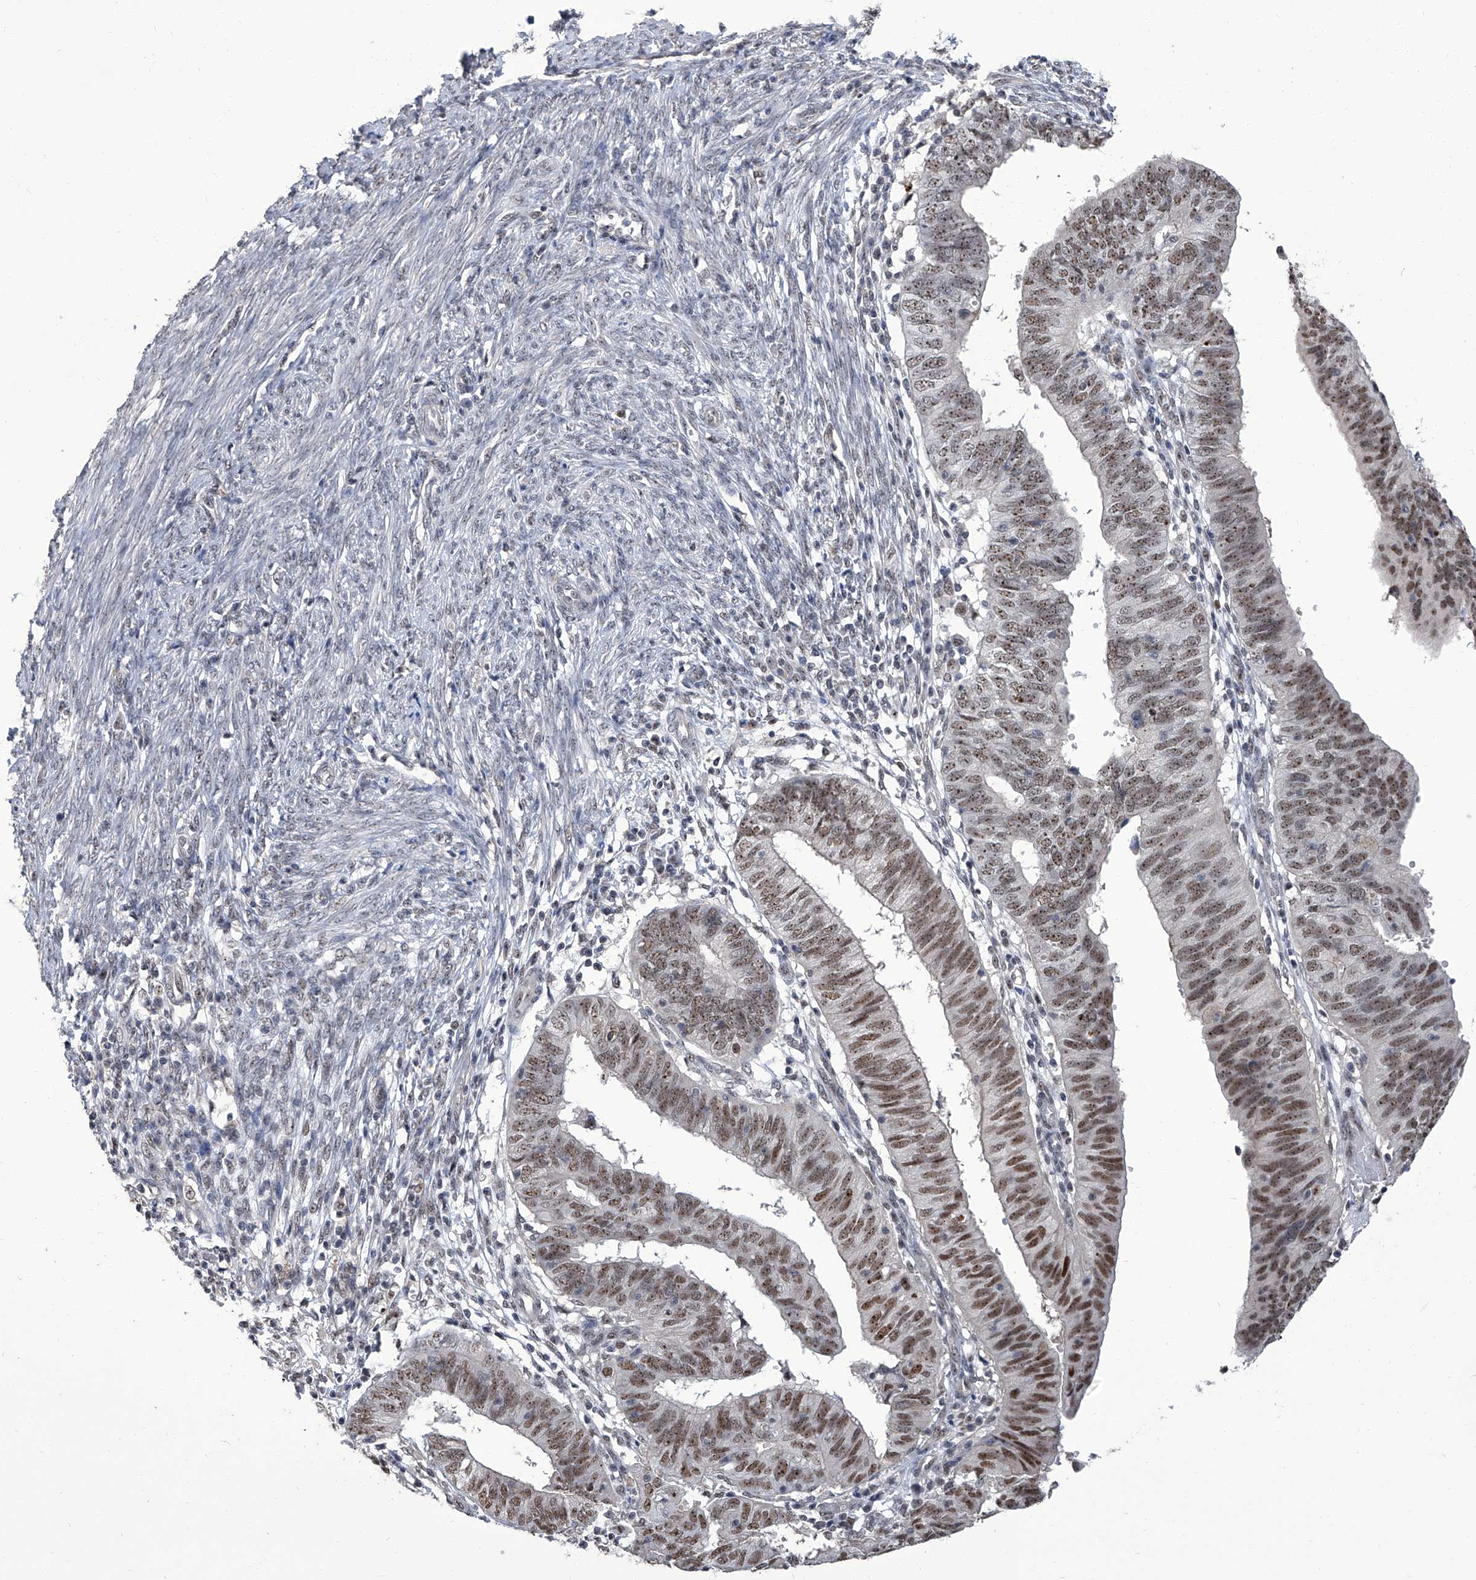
{"staining": {"intensity": "moderate", "quantity": ">75%", "location": "nuclear"}, "tissue": "endometrial cancer", "cell_type": "Tumor cells", "image_type": "cancer", "snomed": [{"axis": "morphology", "description": "Adenocarcinoma, NOS"}, {"axis": "topography", "description": "Uterus"}], "caption": "About >75% of tumor cells in endometrial cancer (adenocarcinoma) demonstrate moderate nuclear protein staining as visualized by brown immunohistochemical staining.", "gene": "CMTR1", "patient": {"sex": "female", "age": 77}}